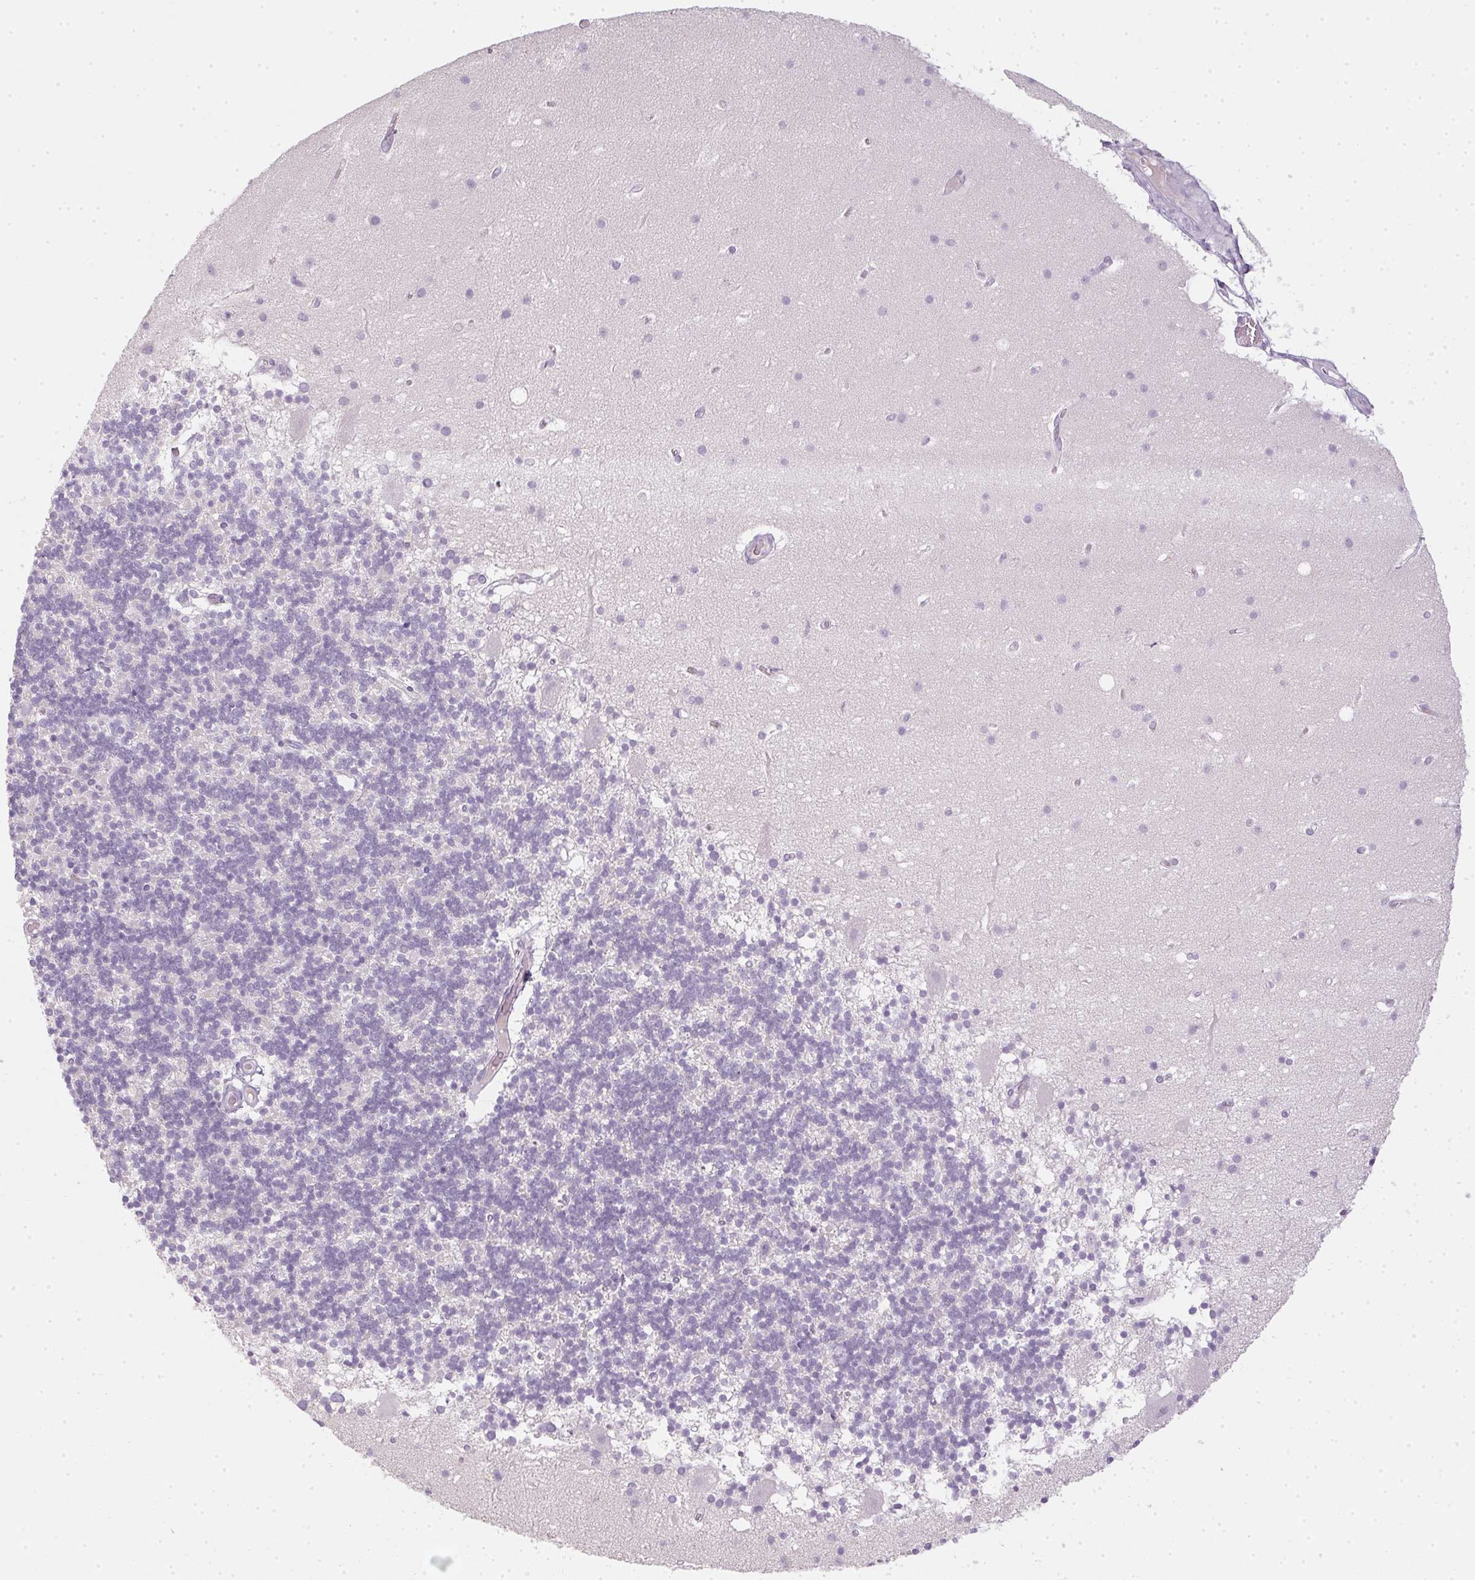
{"staining": {"intensity": "negative", "quantity": "none", "location": "none"}, "tissue": "cerebellum", "cell_type": "Cells in granular layer", "image_type": "normal", "snomed": [{"axis": "morphology", "description": "Normal tissue, NOS"}, {"axis": "topography", "description": "Cerebellum"}], "caption": "Immunohistochemistry (IHC) of normal human cerebellum displays no positivity in cells in granular layer.", "gene": "TMEM72", "patient": {"sex": "male", "age": 70}}